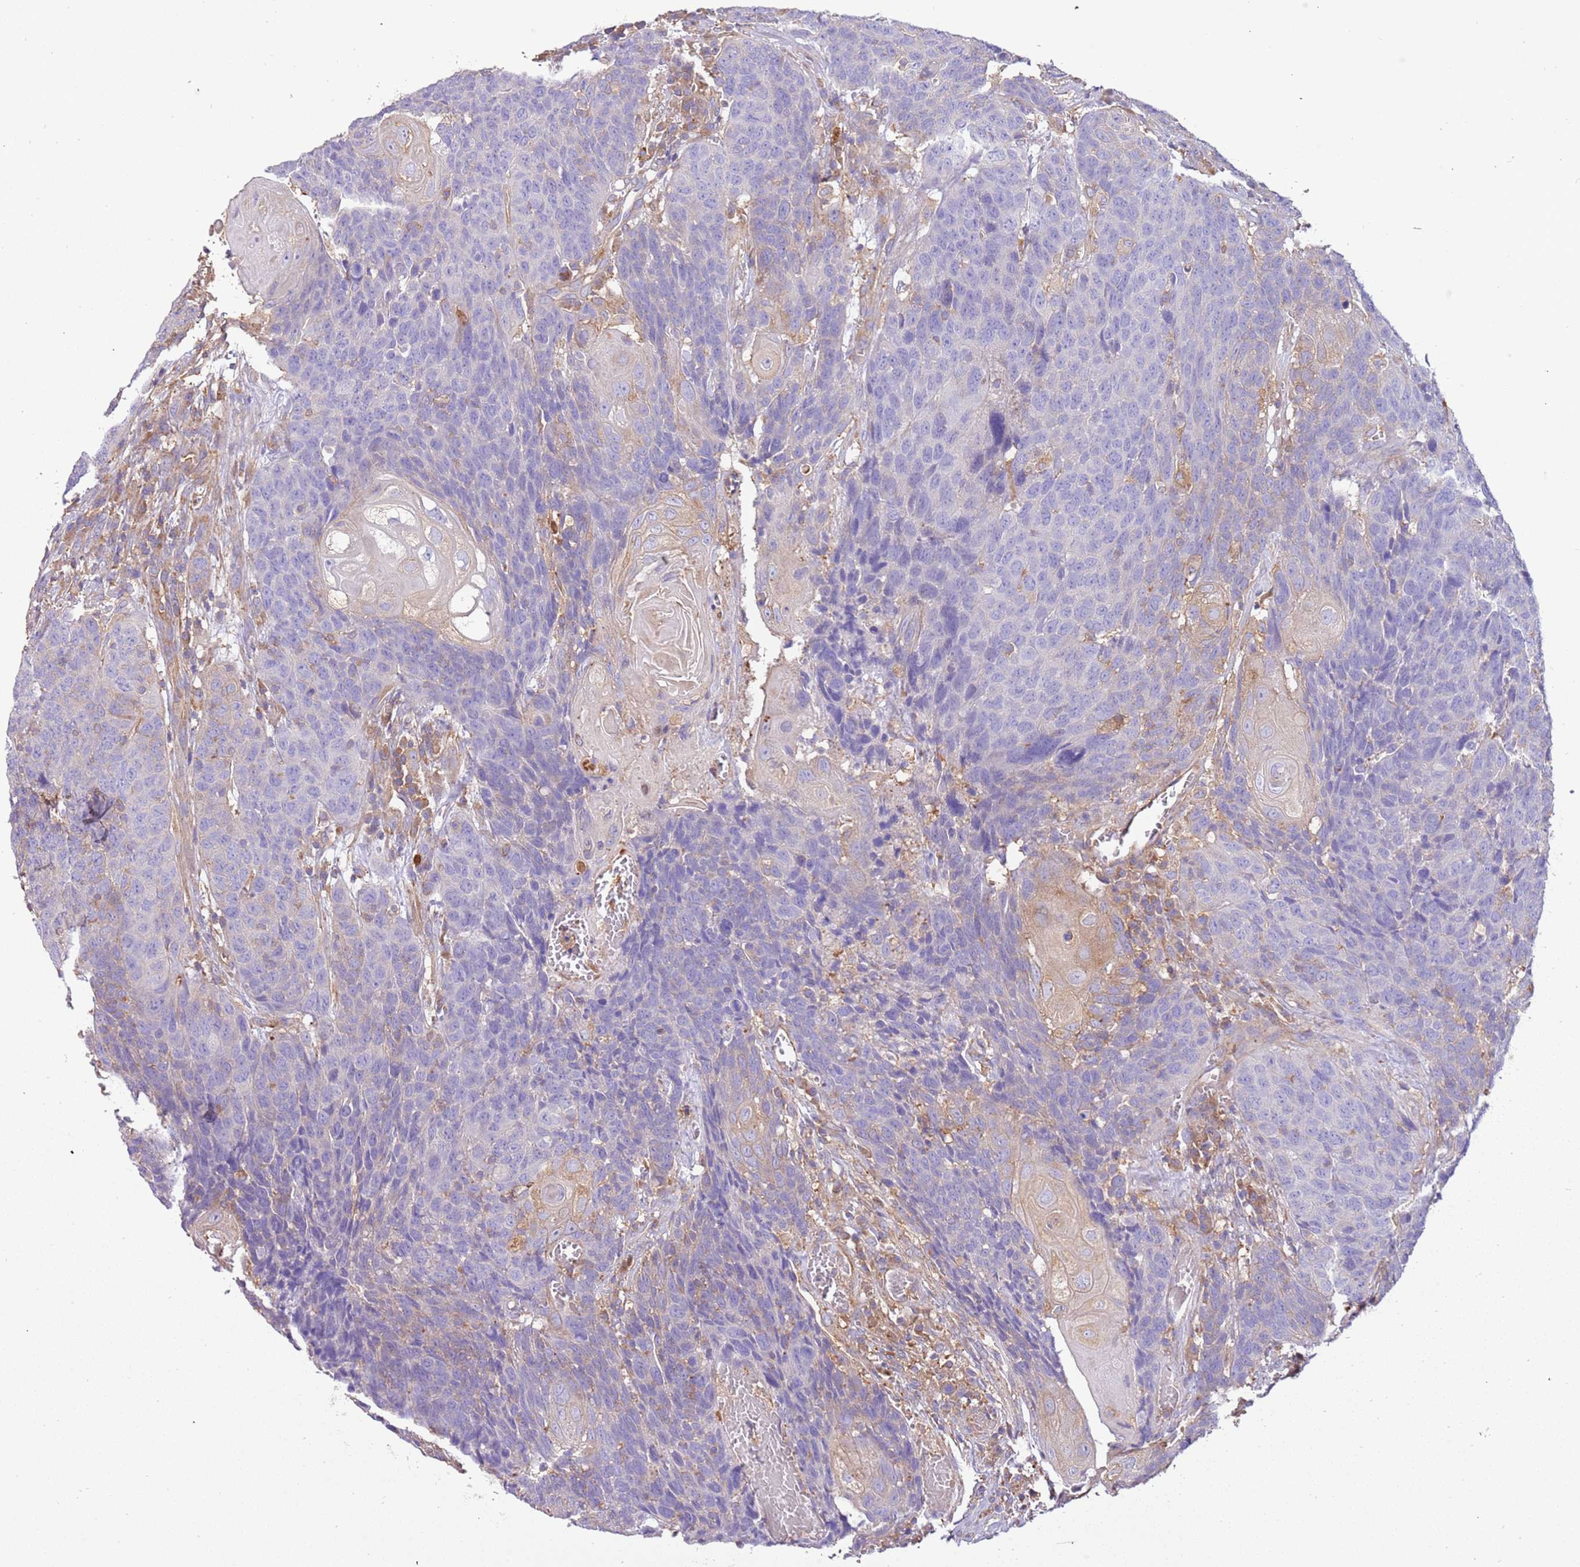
{"staining": {"intensity": "negative", "quantity": "none", "location": "none"}, "tissue": "head and neck cancer", "cell_type": "Tumor cells", "image_type": "cancer", "snomed": [{"axis": "morphology", "description": "Squamous cell carcinoma, NOS"}, {"axis": "topography", "description": "Head-Neck"}], "caption": "Immunohistochemical staining of head and neck squamous cell carcinoma exhibits no significant positivity in tumor cells.", "gene": "NAALADL1", "patient": {"sex": "male", "age": 66}}